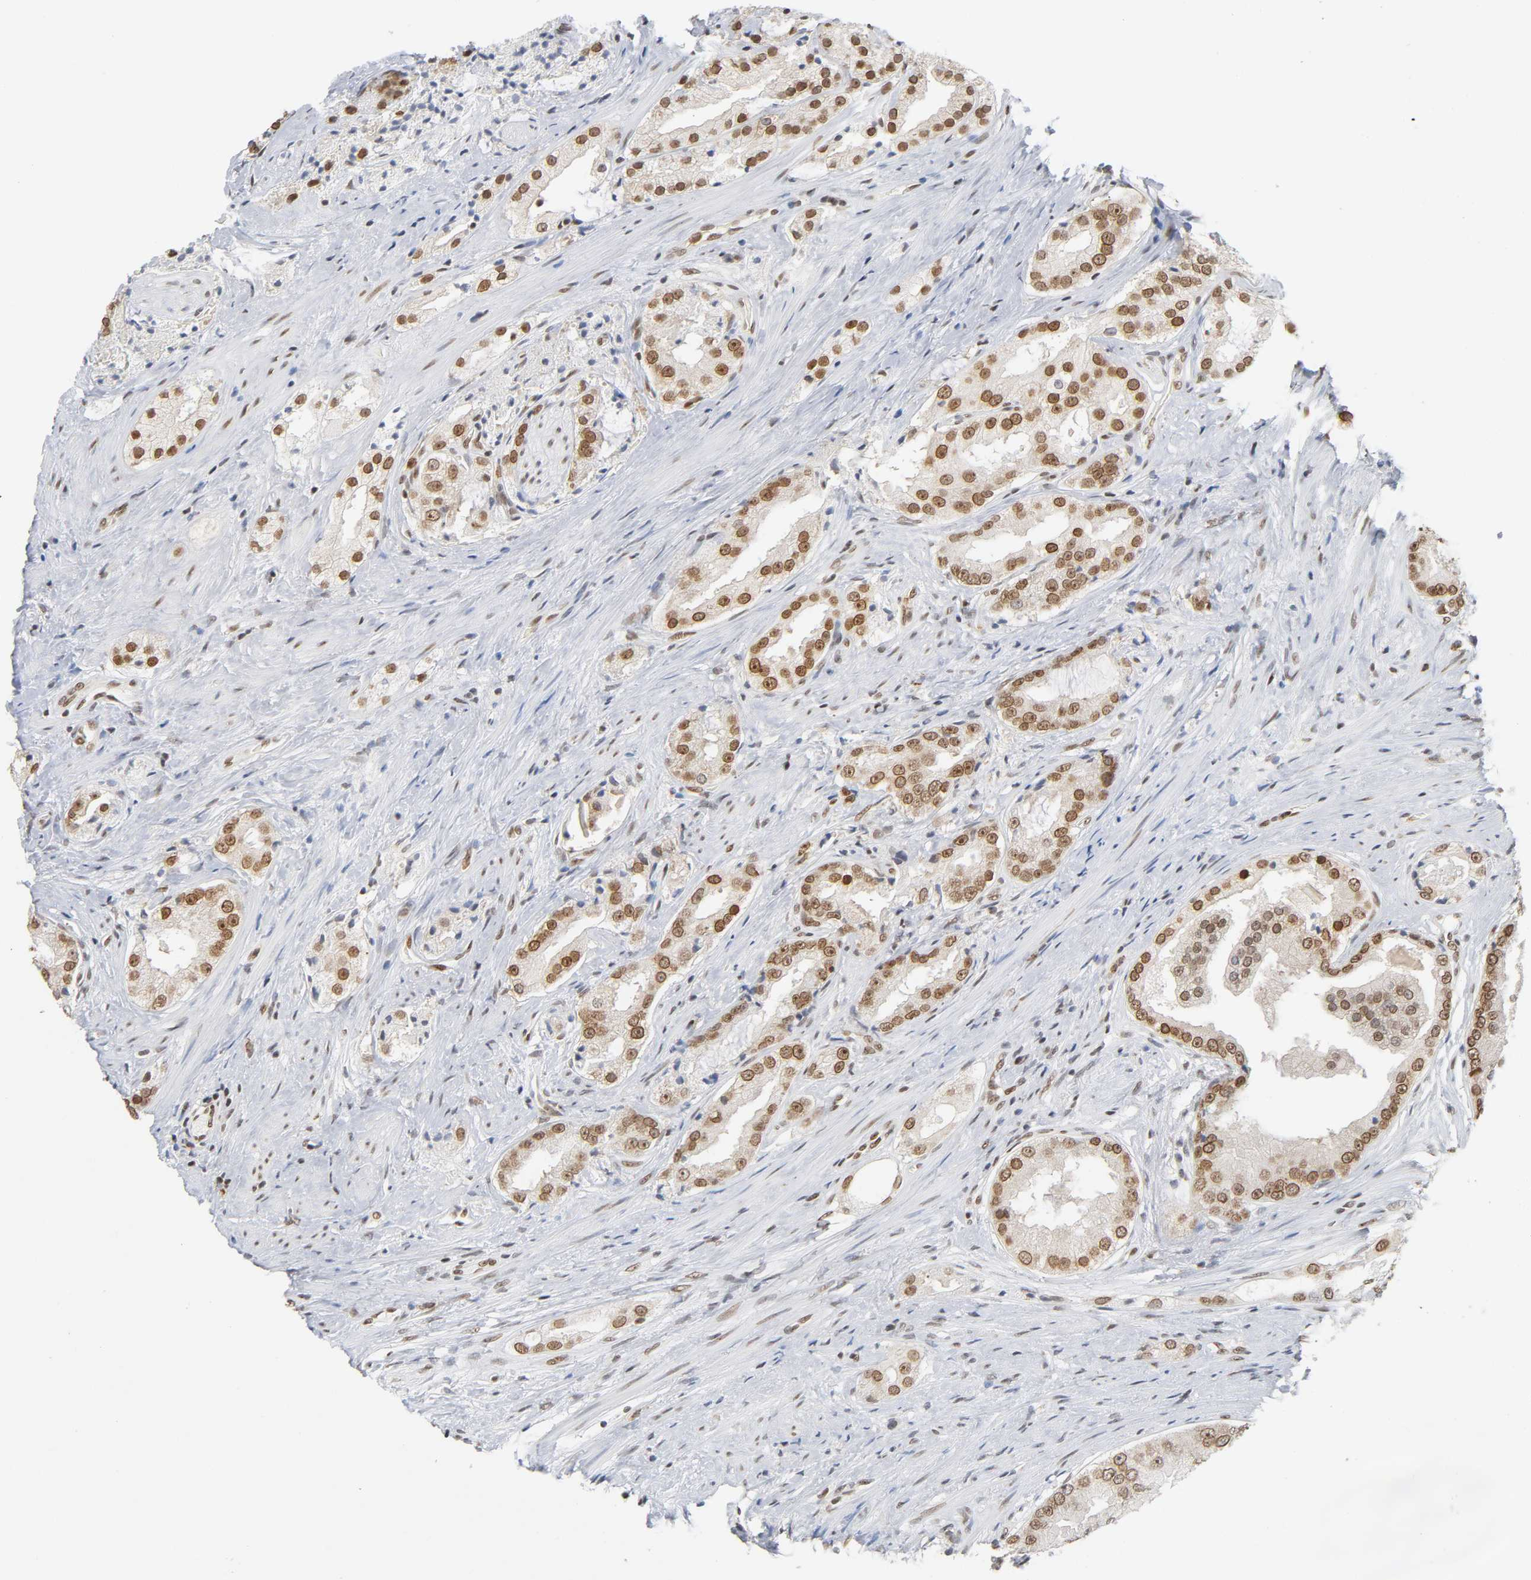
{"staining": {"intensity": "moderate", "quantity": ">75%", "location": "nuclear"}, "tissue": "prostate cancer", "cell_type": "Tumor cells", "image_type": "cancer", "snomed": [{"axis": "morphology", "description": "Adenocarcinoma, High grade"}, {"axis": "topography", "description": "Prostate"}], "caption": "Protein staining of prostate high-grade adenocarcinoma tissue reveals moderate nuclear staining in approximately >75% of tumor cells.", "gene": "SUMO1", "patient": {"sex": "male", "age": 73}}